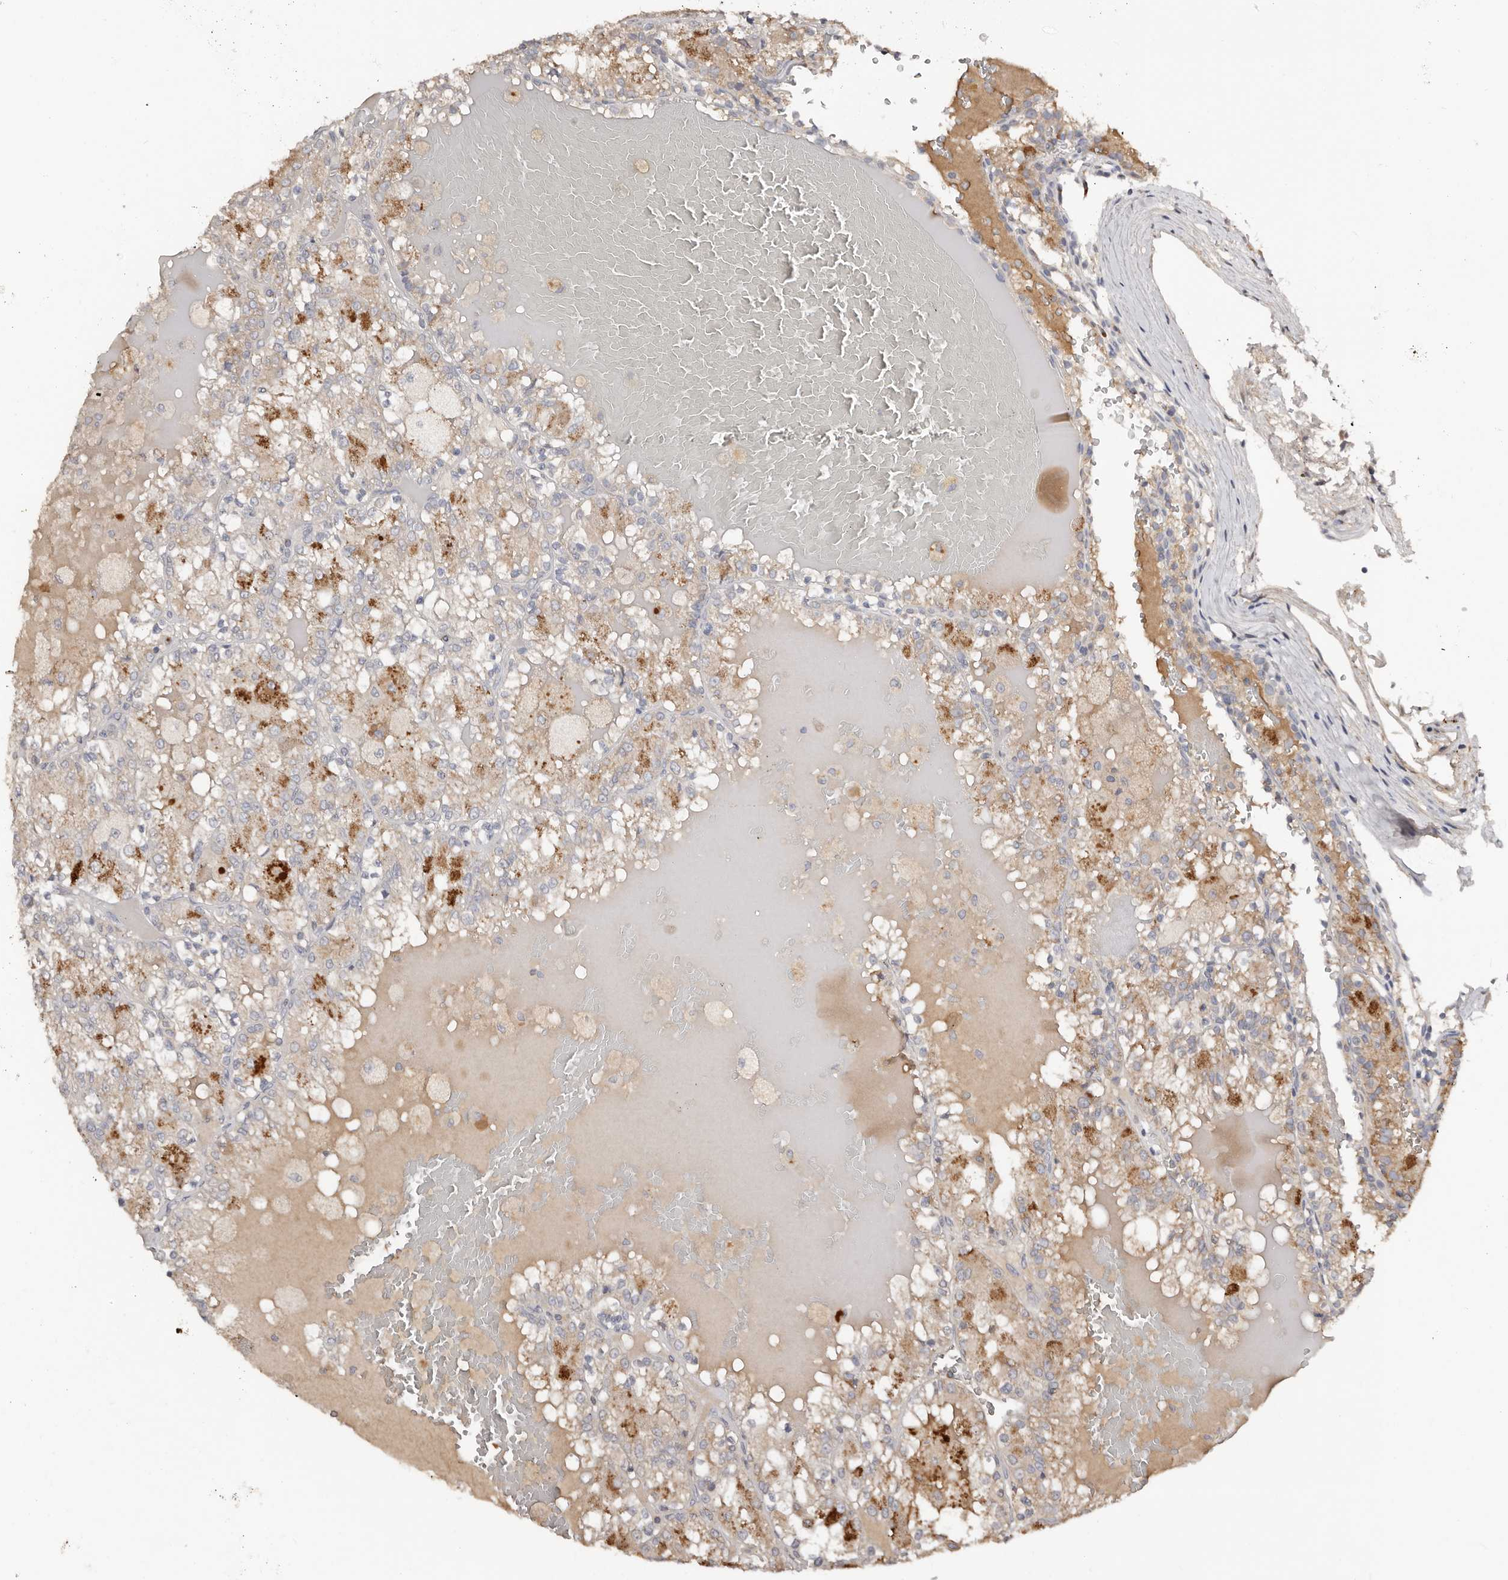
{"staining": {"intensity": "weak", "quantity": "25%-75%", "location": "cytoplasmic/membranous"}, "tissue": "renal cancer", "cell_type": "Tumor cells", "image_type": "cancer", "snomed": [{"axis": "morphology", "description": "Adenocarcinoma, NOS"}, {"axis": "topography", "description": "Kidney"}], "caption": "Tumor cells display low levels of weak cytoplasmic/membranous staining in approximately 25%-75% of cells in renal adenocarcinoma.", "gene": "SLC39A2", "patient": {"sex": "female", "age": 56}}